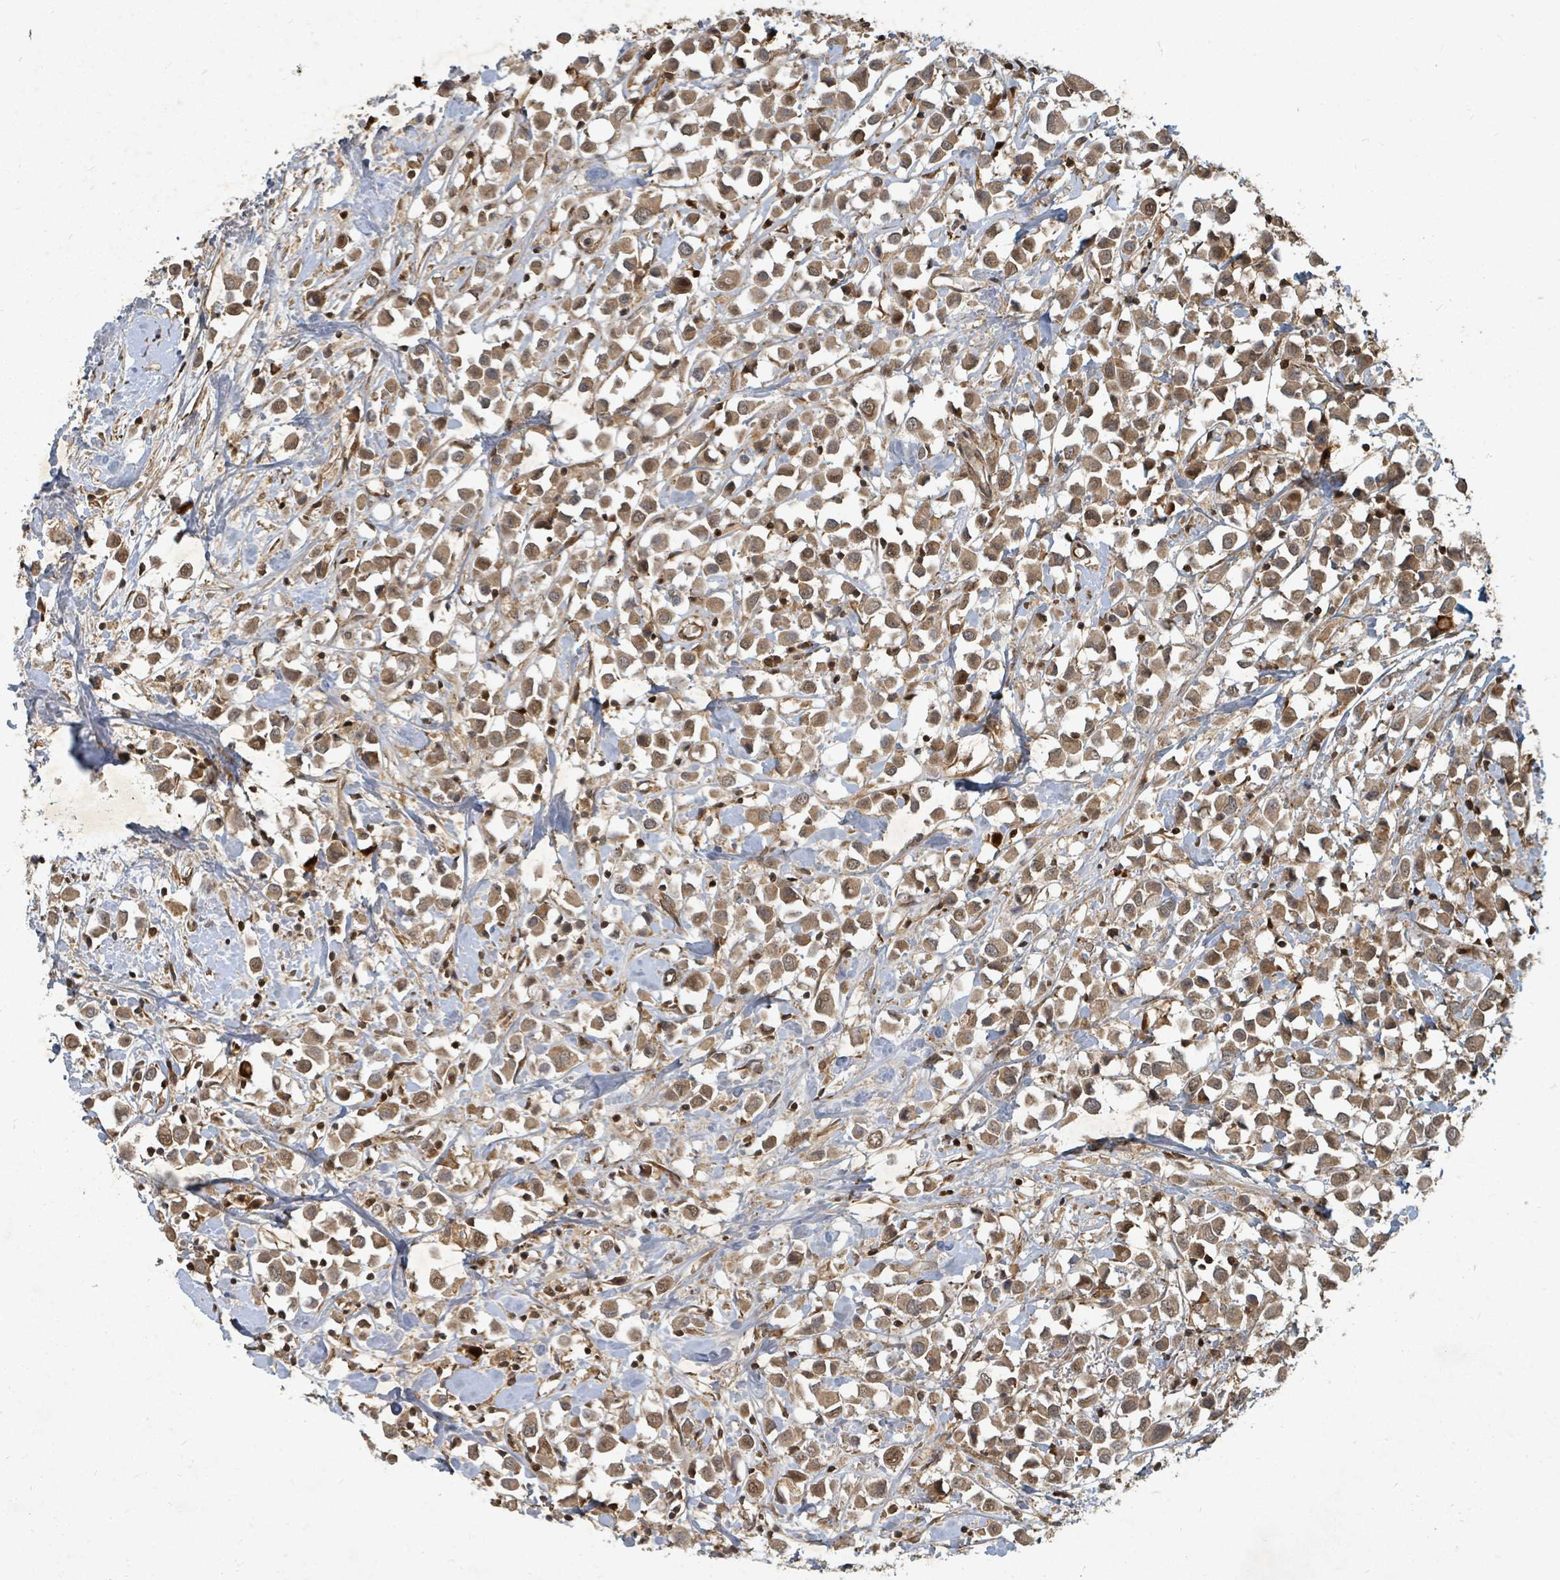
{"staining": {"intensity": "moderate", "quantity": ">75%", "location": "cytoplasmic/membranous,nuclear"}, "tissue": "breast cancer", "cell_type": "Tumor cells", "image_type": "cancer", "snomed": [{"axis": "morphology", "description": "Duct carcinoma"}, {"axis": "topography", "description": "Breast"}], "caption": "Protein analysis of breast cancer (invasive ductal carcinoma) tissue shows moderate cytoplasmic/membranous and nuclear positivity in about >75% of tumor cells.", "gene": "KDM4E", "patient": {"sex": "female", "age": 61}}